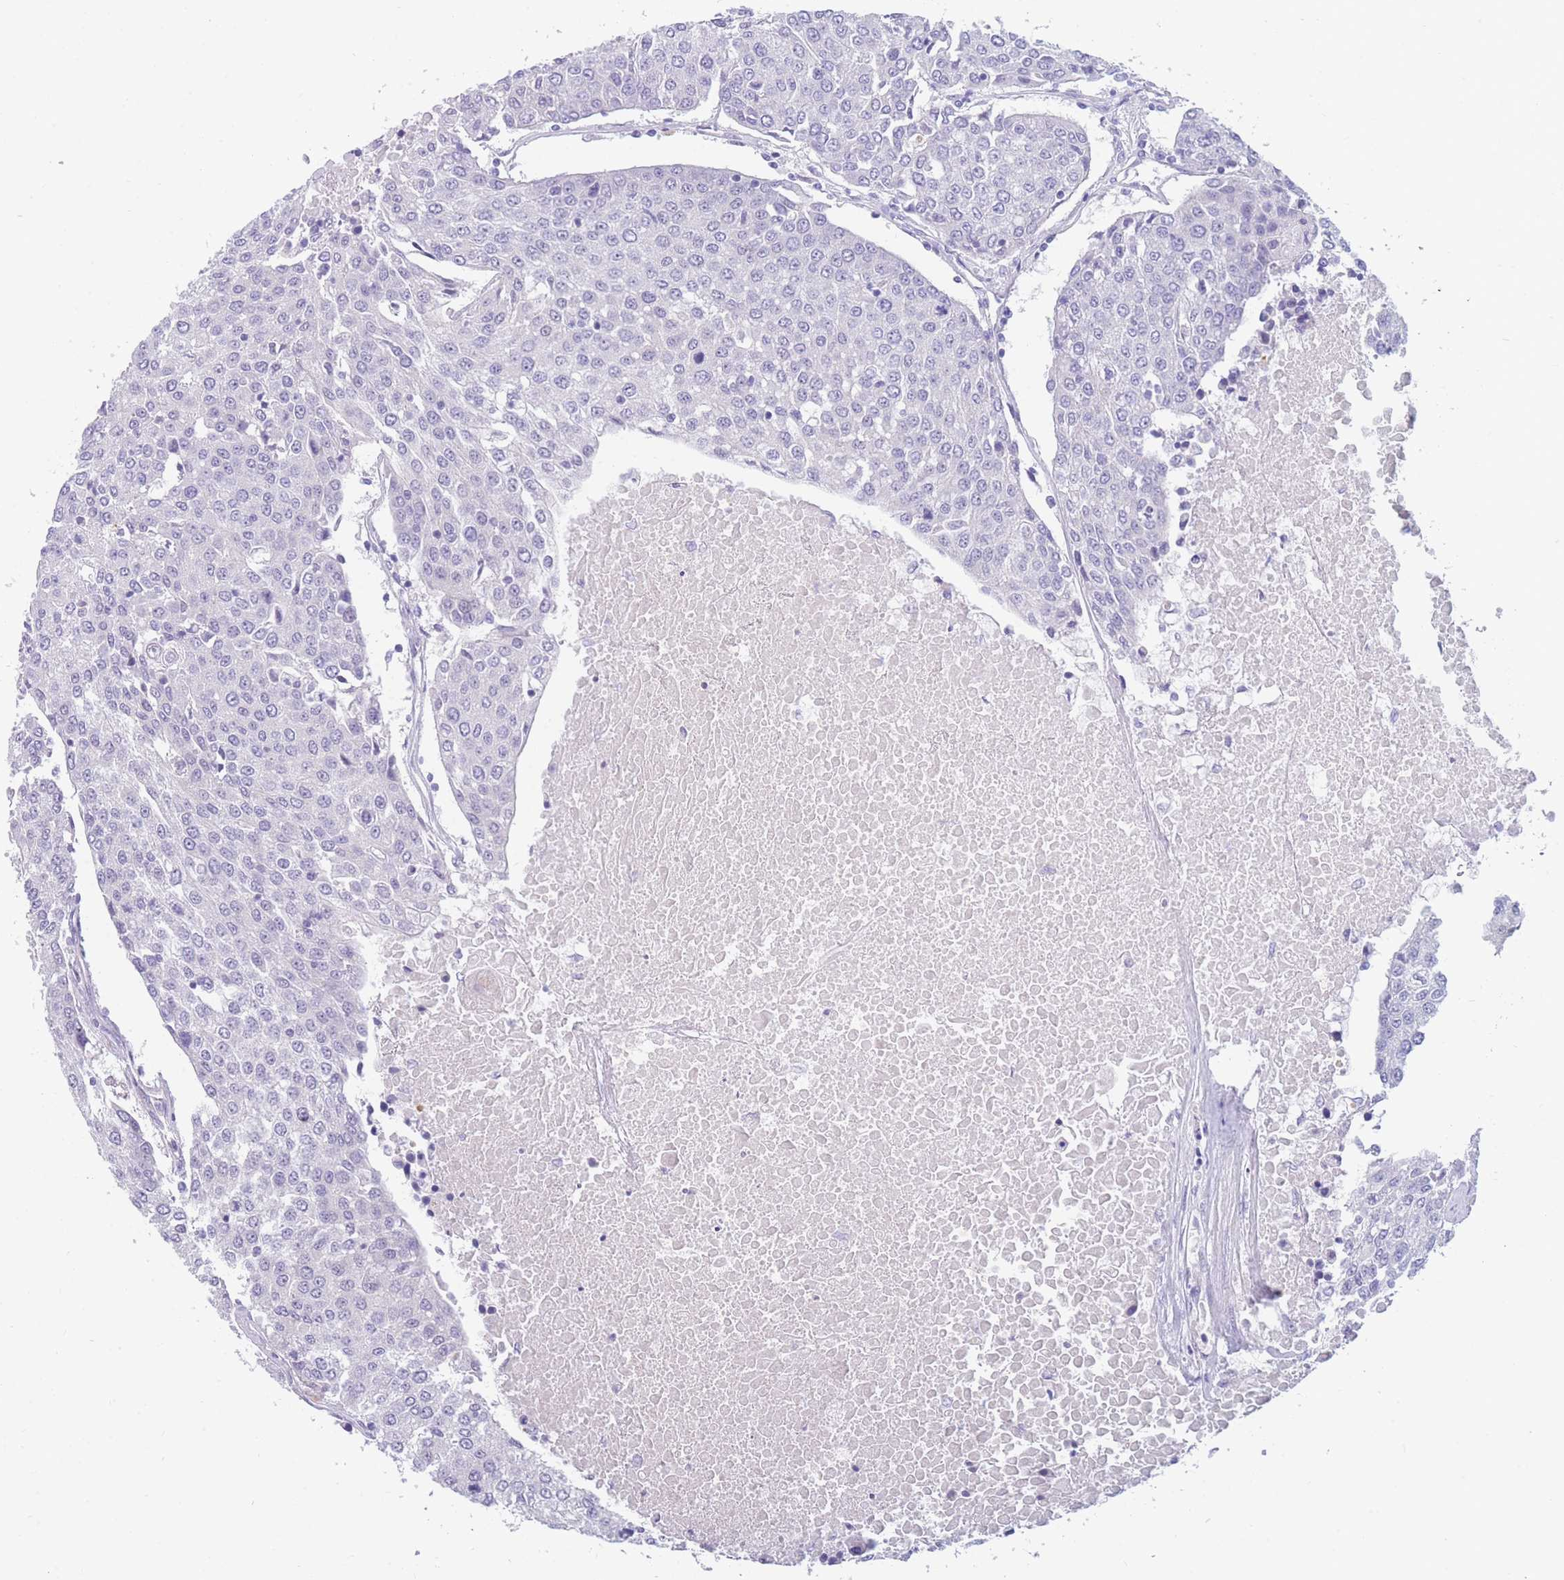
{"staining": {"intensity": "negative", "quantity": "none", "location": "none"}, "tissue": "urothelial cancer", "cell_type": "Tumor cells", "image_type": "cancer", "snomed": [{"axis": "morphology", "description": "Urothelial carcinoma, High grade"}, {"axis": "topography", "description": "Urinary bladder"}], "caption": "Histopathology image shows no protein positivity in tumor cells of urothelial cancer tissue. (Stains: DAB immunohistochemistry with hematoxylin counter stain, Microscopy: brightfield microscopy at high magnification).", "gene": "DDX49", "patient": {"sex": "female", "age": 85}}